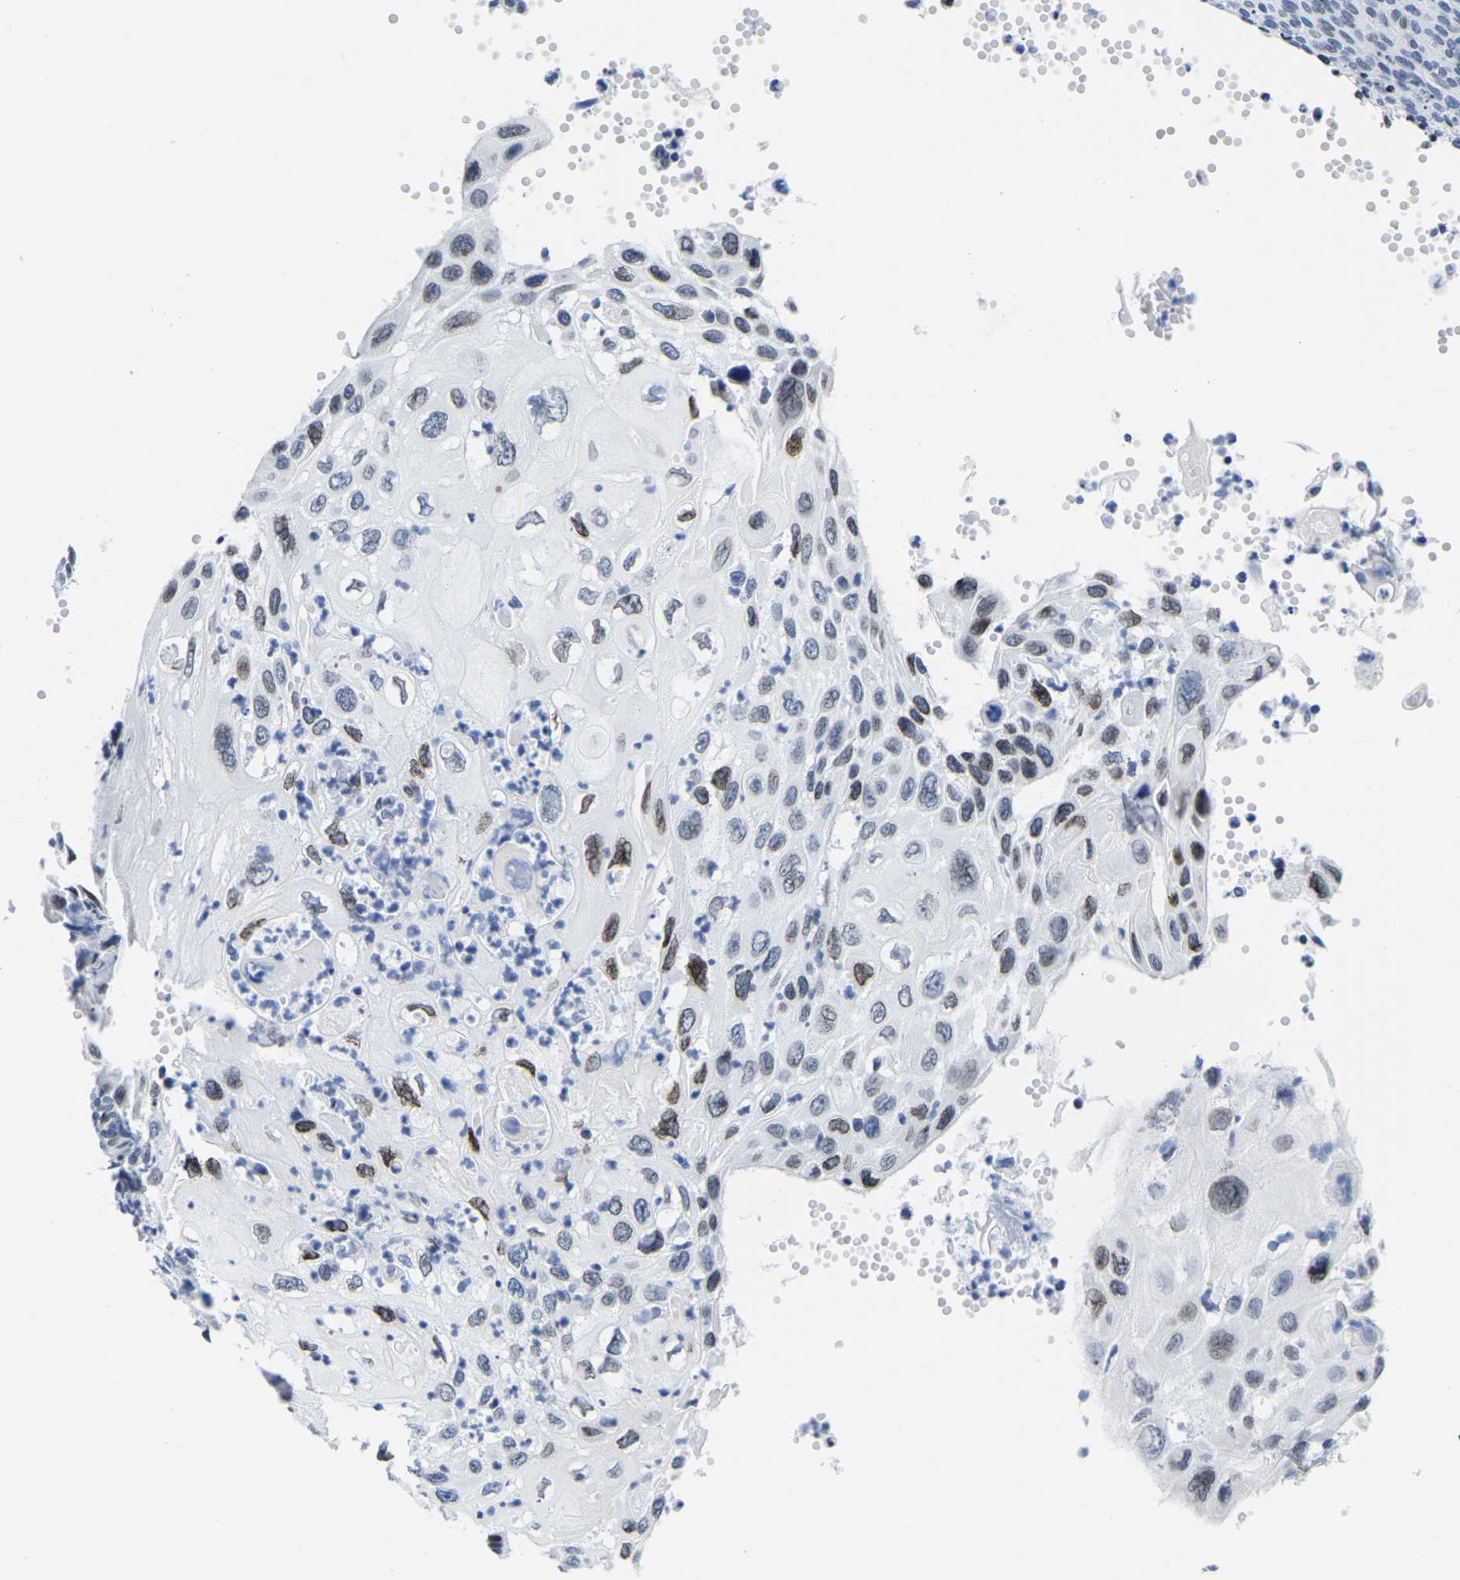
{"staining": {"intensity": "moderate", "quantity": "<25%", "location": "cytoplasmic/membranous,nuclear"}, "tissue": "cervical cancer", "cell_type": "Tumor cells", "image_type": "cancer", "snomed": [{"axis": "morphology", "description": "Squamous cell carcinoma, NOS"}, {"axis": "topography", "description": "Cervix"}], "caption": "The image reveals immunohistochemical staining of cervical cancer (squamous cell carcinoma). There is moderate cytoplasmic/membranous and nuclear positivity is present in about <25% of tumor cells.", "gene": "UPK3A", "patient": {"sex": "female", "age": 70}}